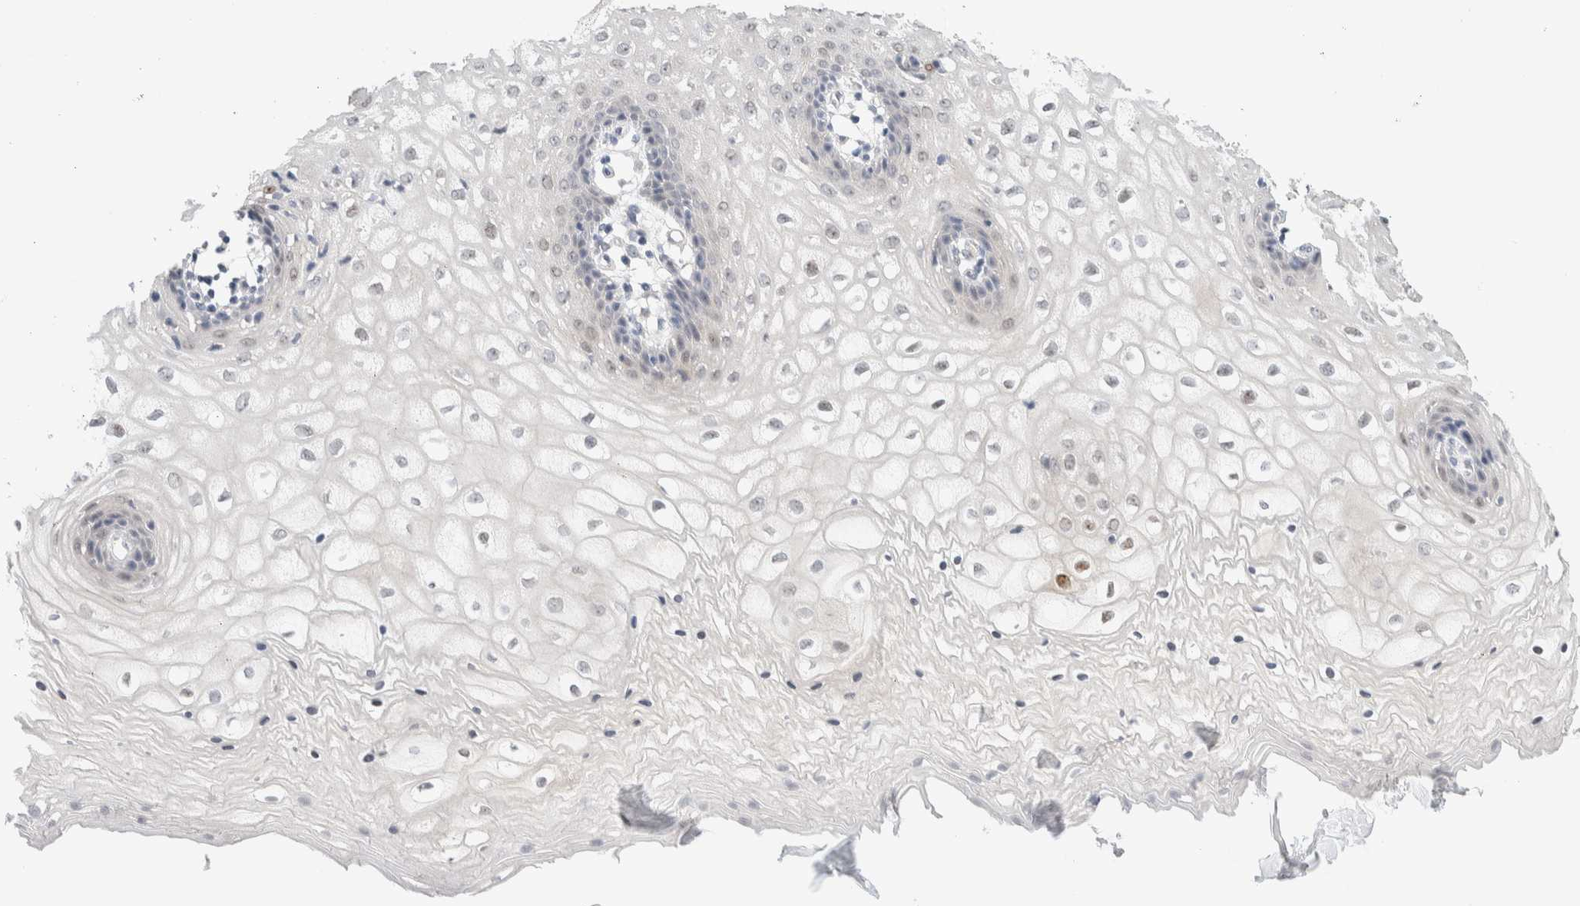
{"staining": {"intensity": "negative", "quantity": "none", "location": "none"}, "tissue": "vagina", "cell_type": "Squamous epithelial cells", "image_type": "normal", "snomed": [{"axis": "morphology", "description": "Normal tissue, NOS"}, {"axis": "topography", "description": "Vagina"}], "caption": "A high-resolution micrograph shows immunohistochemistry staining of benign vagina, which exhibits no significant staining in squamous epithelial cells. Nuclei are stained in blue.", "gene": "DNAJB6", "patient": {"sex": "female", "age": 34}}